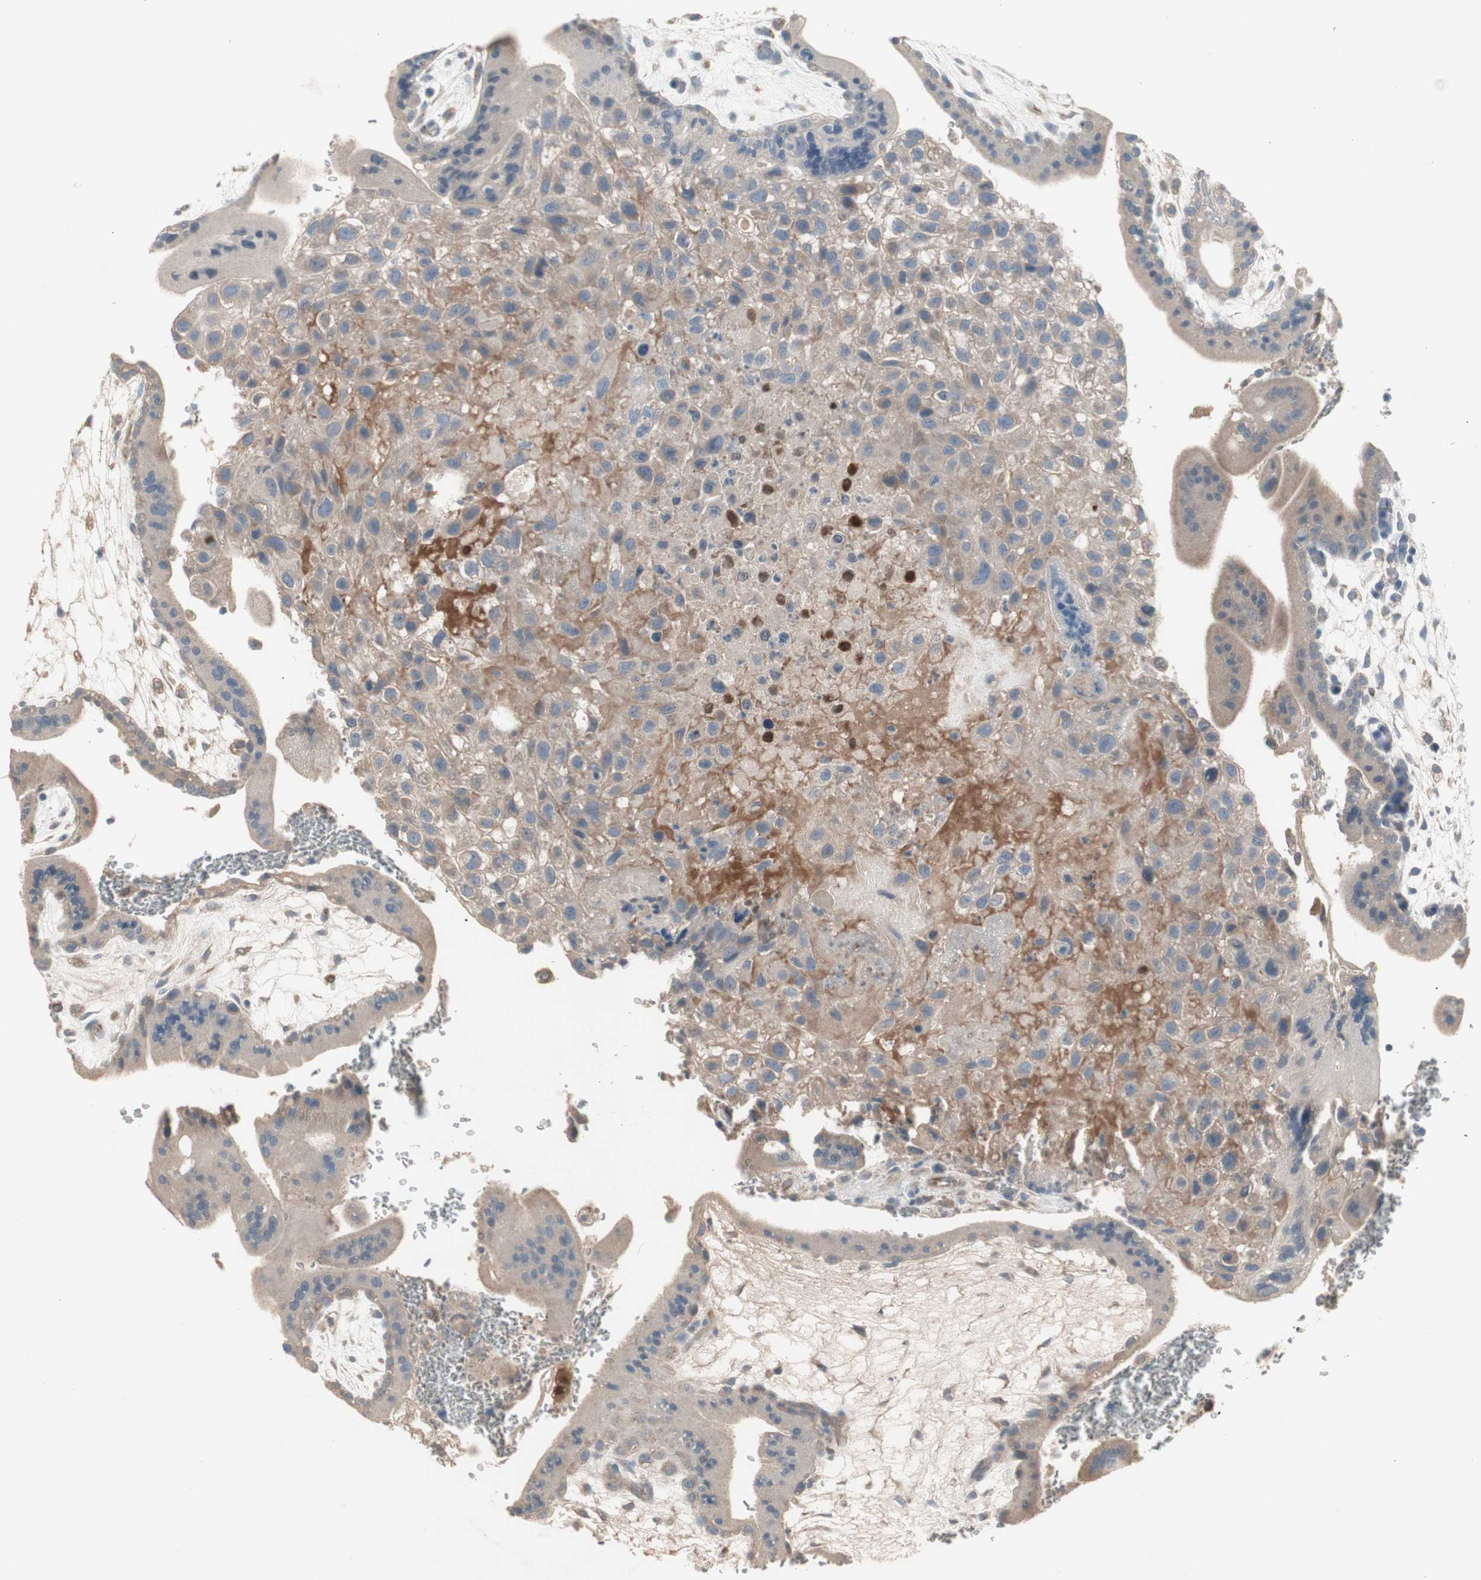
{"staining": {"intensity": "weak", "quantity": "25%-75%", "location": "cytoplasmic/membranous"}, "tissue": "placenta", "cell_type": "Decidual cells", "image_type": "normal", "snomed": [{"axis": "morphology", "description": "Normal tissue, NOS"}, {"axis": "topography", "description": "Placenta"}], "caption": "Placenta stained for a protein (brown) reveals weak cytoplasmic/membranous positive expression in about 25%-75% of decidual cells.", "gene": "JMJD7", "patient": {"sex": "female", "age": 35}}